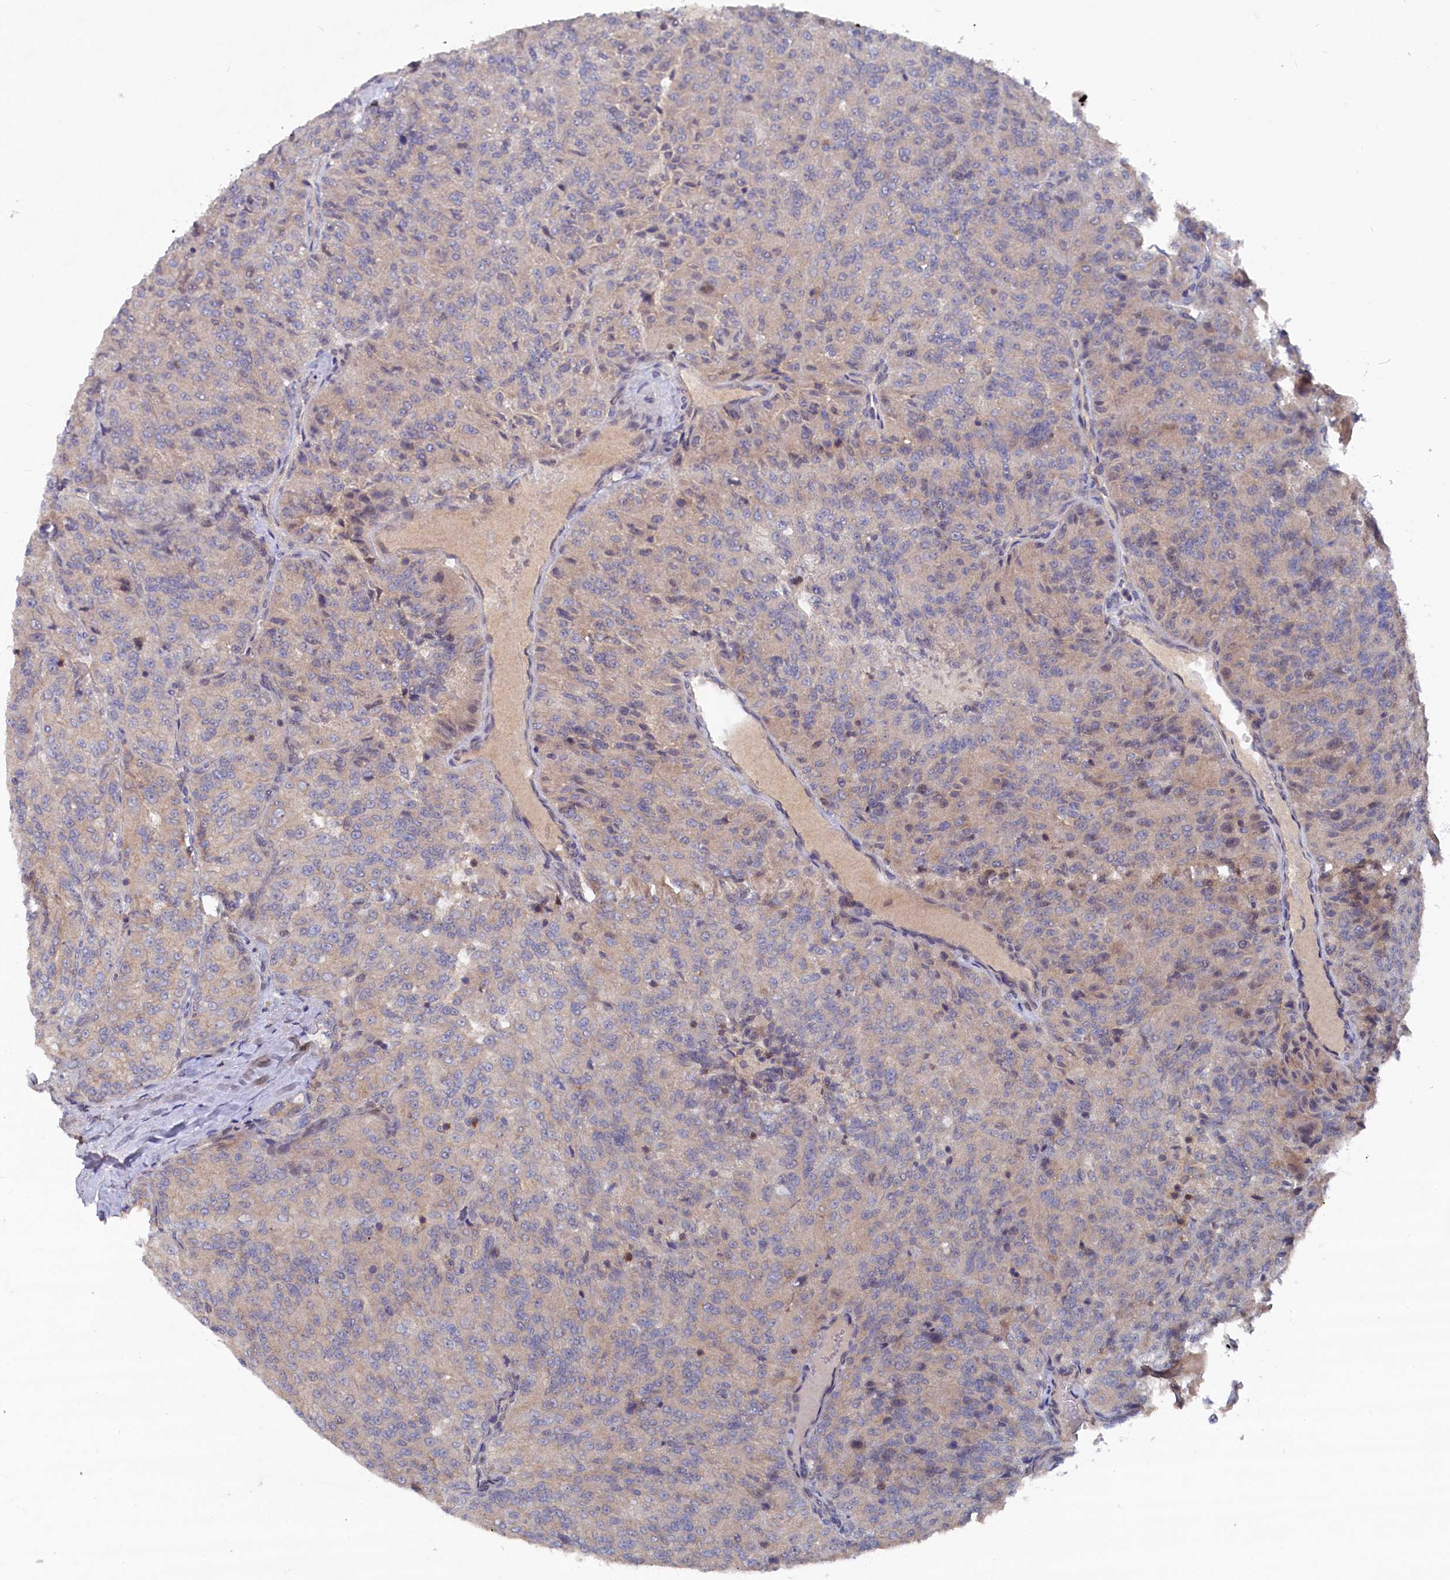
{"staining": {"intensity": "negative", "quantity": "none", "location": "none"}, "tissue": "renal cancer", "cell_type": "Tumor cells", "image_type": "cancer", "snomed": [{"axis": "morphology", "description": "Adenocarcinoma, NOS"}, {"axis": "topography", "description": "Kidney"}], "caption": "Photomicrograph shows no protein expression in tumor cells of renal cancer tissue.", "gene": "TMC5", "patient": {"sex": "female", "age": 63}}